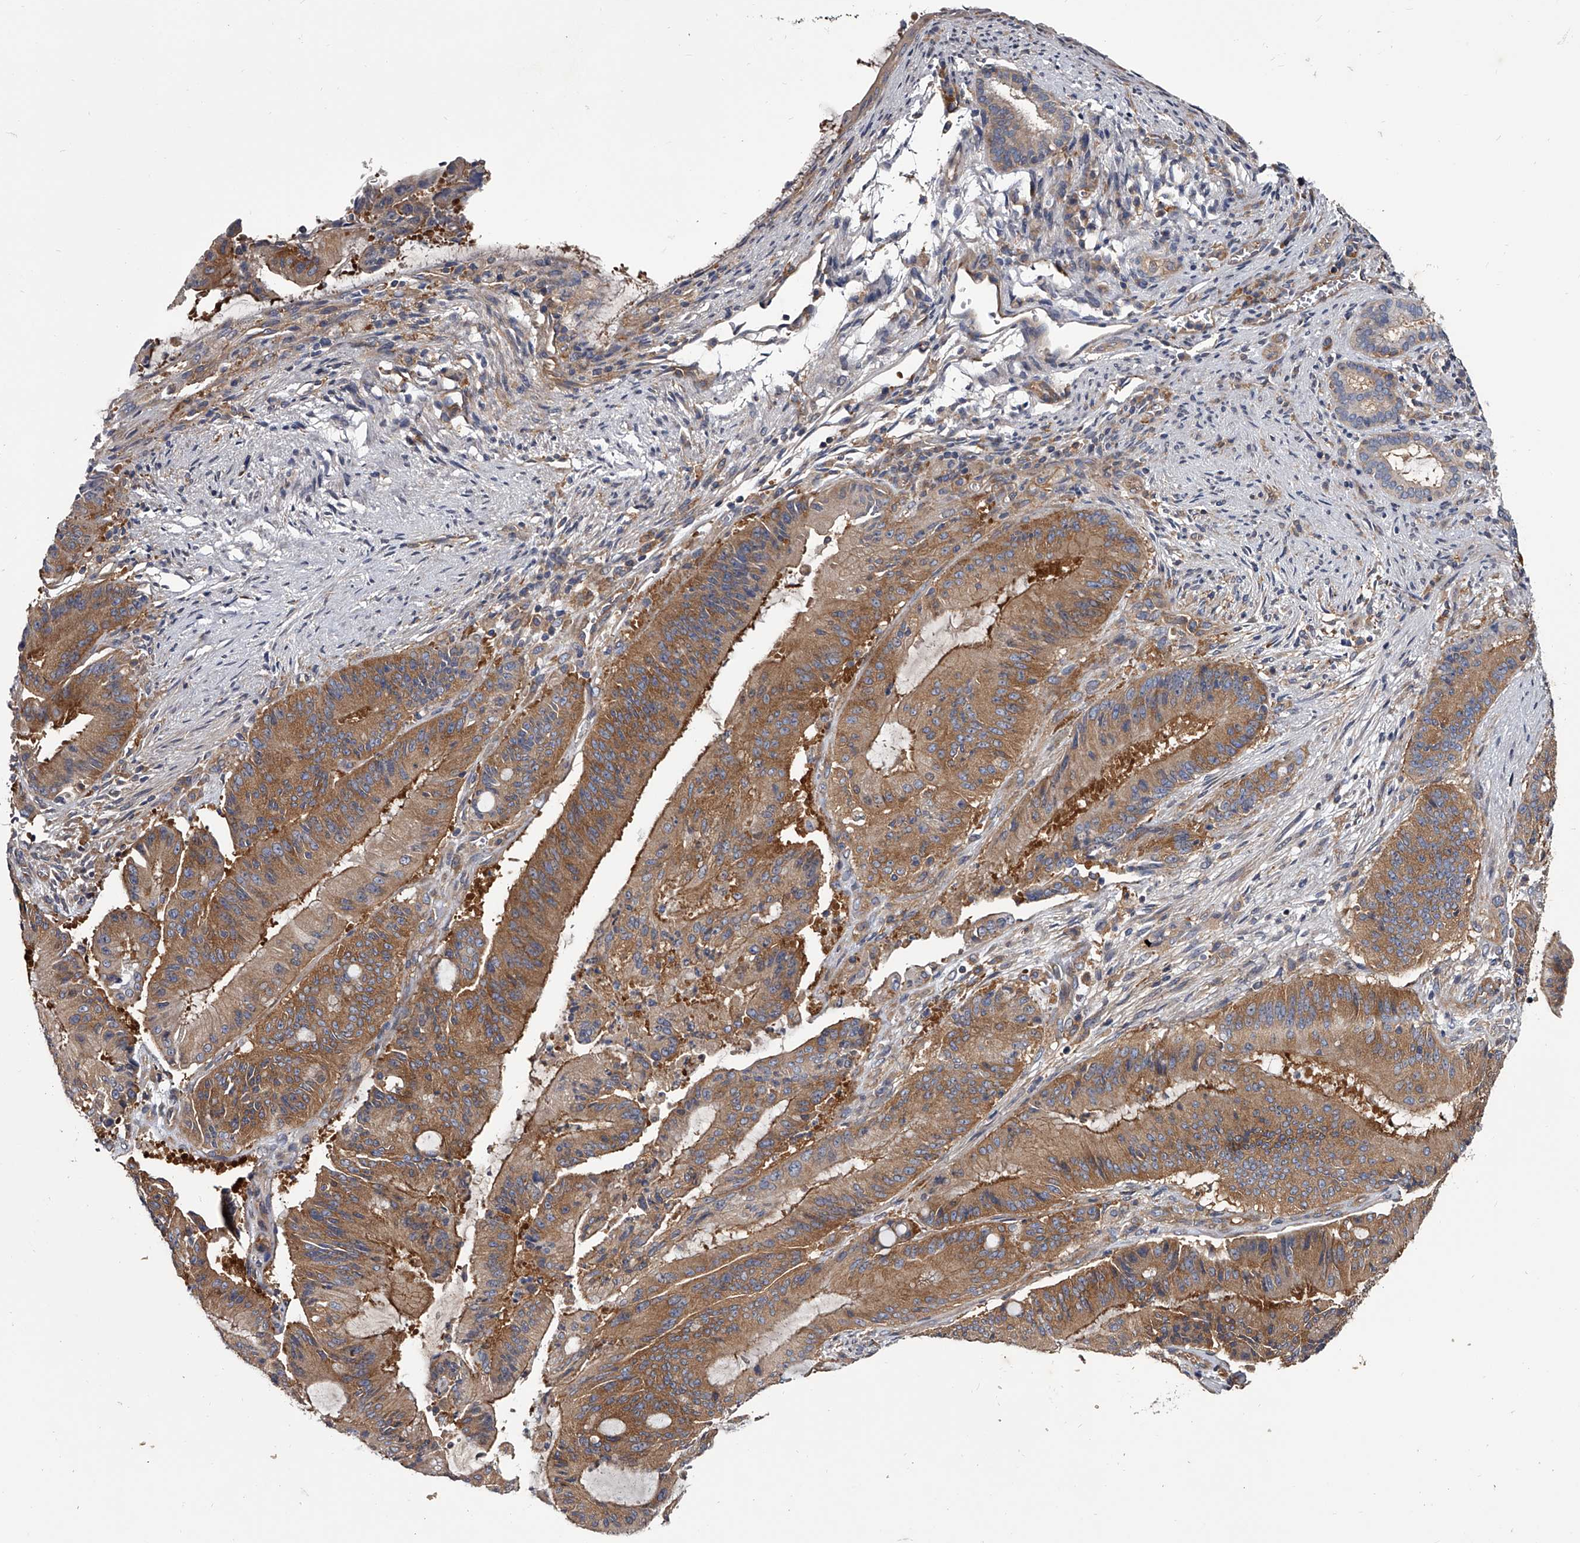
{"staining": {"intensity": "moderate", "quantity": ">75%", "location": "cytoplasmic/membranous"}, "tissue": "liver cancer", "cell_type": "Tumor cells", "image_type": "cancer", "snomed": [{"axis": "morphology", "description": "Normal tissue, NOS"}, {"axis": "morphology", "description": "Cholangiocarcinoma"}, {"axis": "topography", "description": "Liver"}, {"axis": "topography", "description": "Peripheral nerve tissue"}], "caption": "Immunohistochemical staining of liver cholangiocarcinoma reveals moderate cytoplasmic/membranous protein expression in approximately >75% of tumor cells.", "gene": "GAPVD1", "patient": {"sex": "female", "age": 73}}